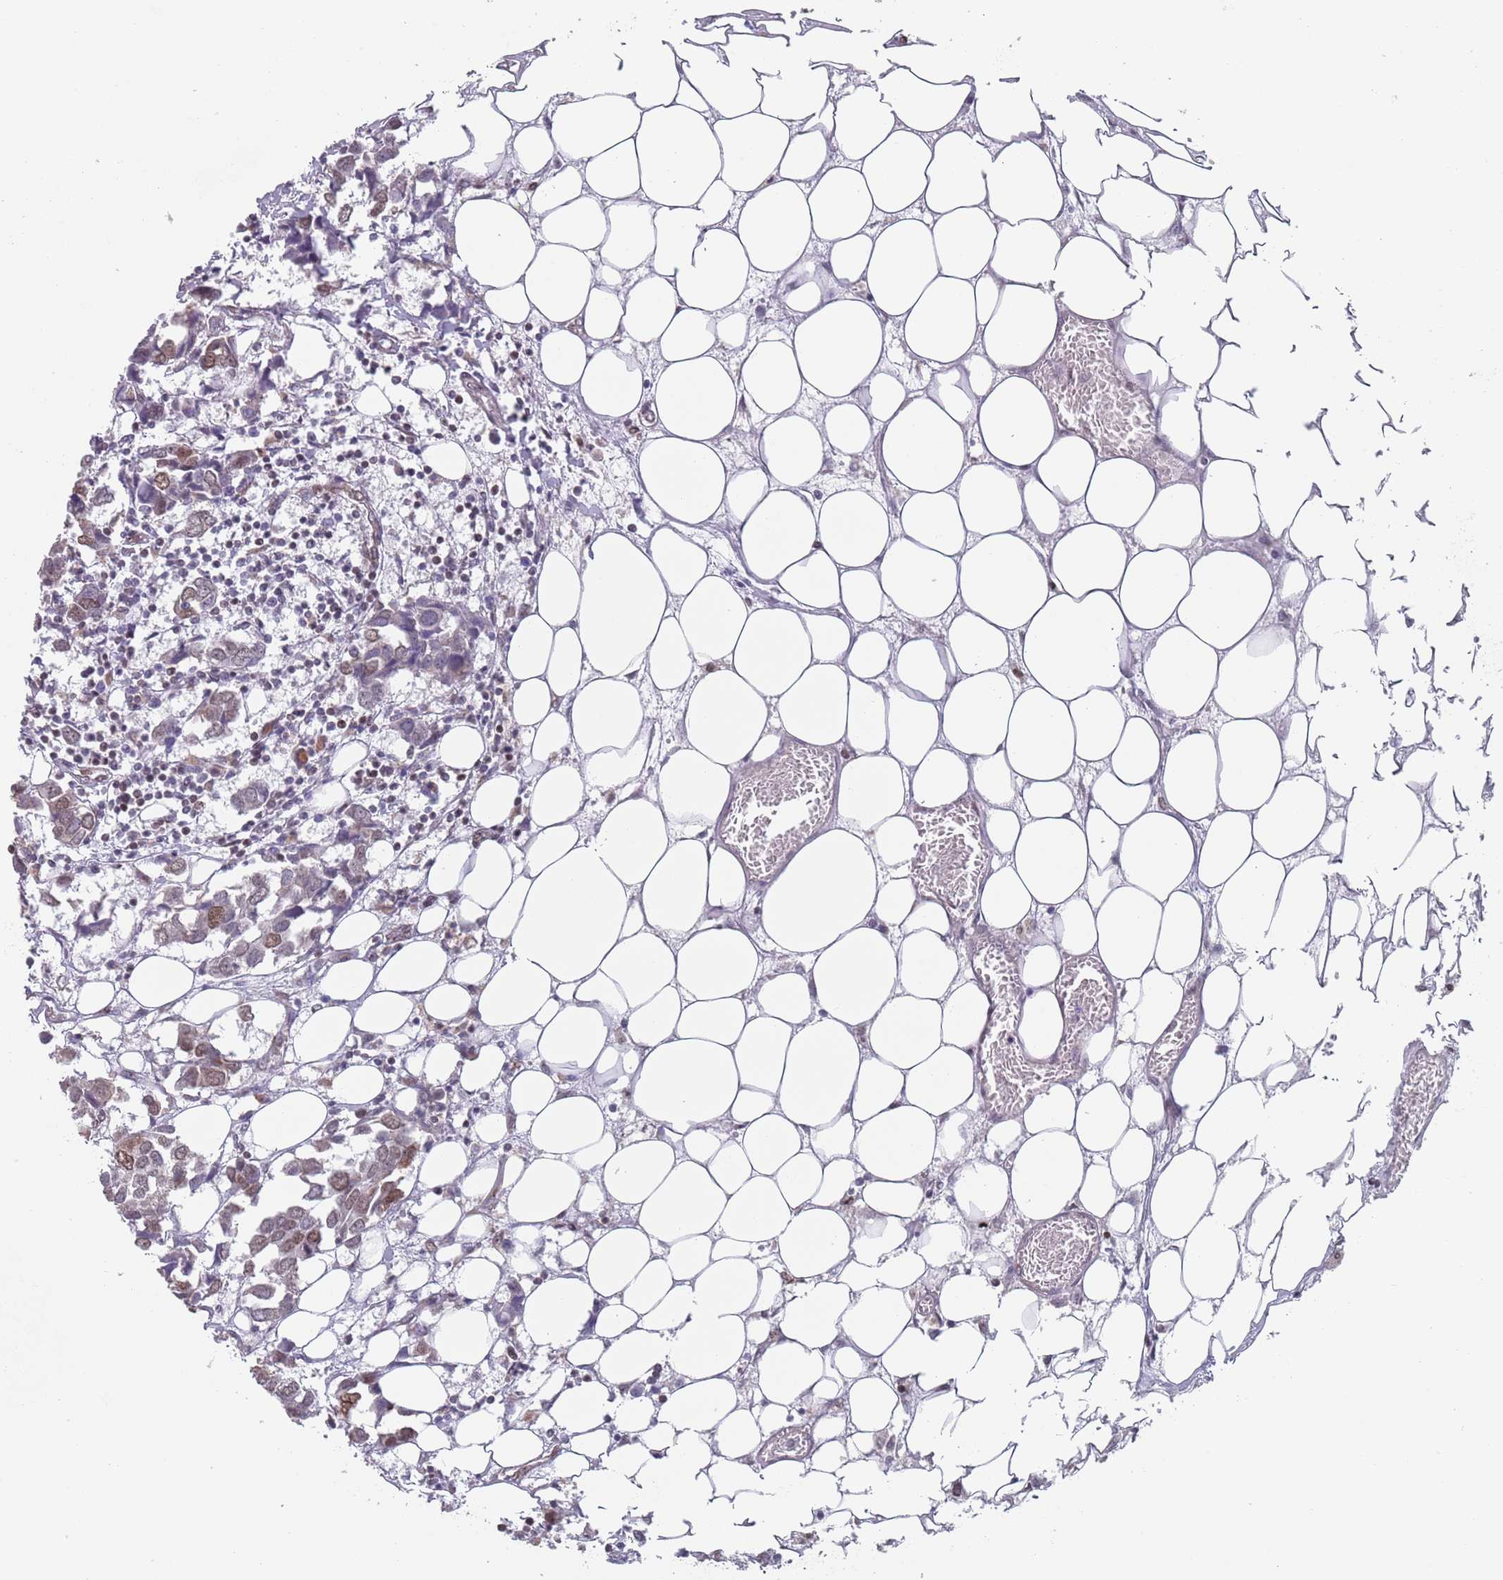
{"staining": {"intensity": "weak", "quantity": ">75%", "location": "nuclear"}, "tissue": "breast cancer", "cell_type": "Tumor cells", "image_type": "cancer", "snomed": [{"axis": "morphology", "description": "Duct carcinoma"}, {"axis": "topography", "description": "Breast"}], "caption": "Breast intraductal carcinoma stained with DAB (3,3'-diaminobenzidine) immunohistochemistry reveals low levels of weak nuclear staining in approximately >75% of tumor cells.", "gene": "MFSD12", "patient": {"sex": "female", "age": 83}}